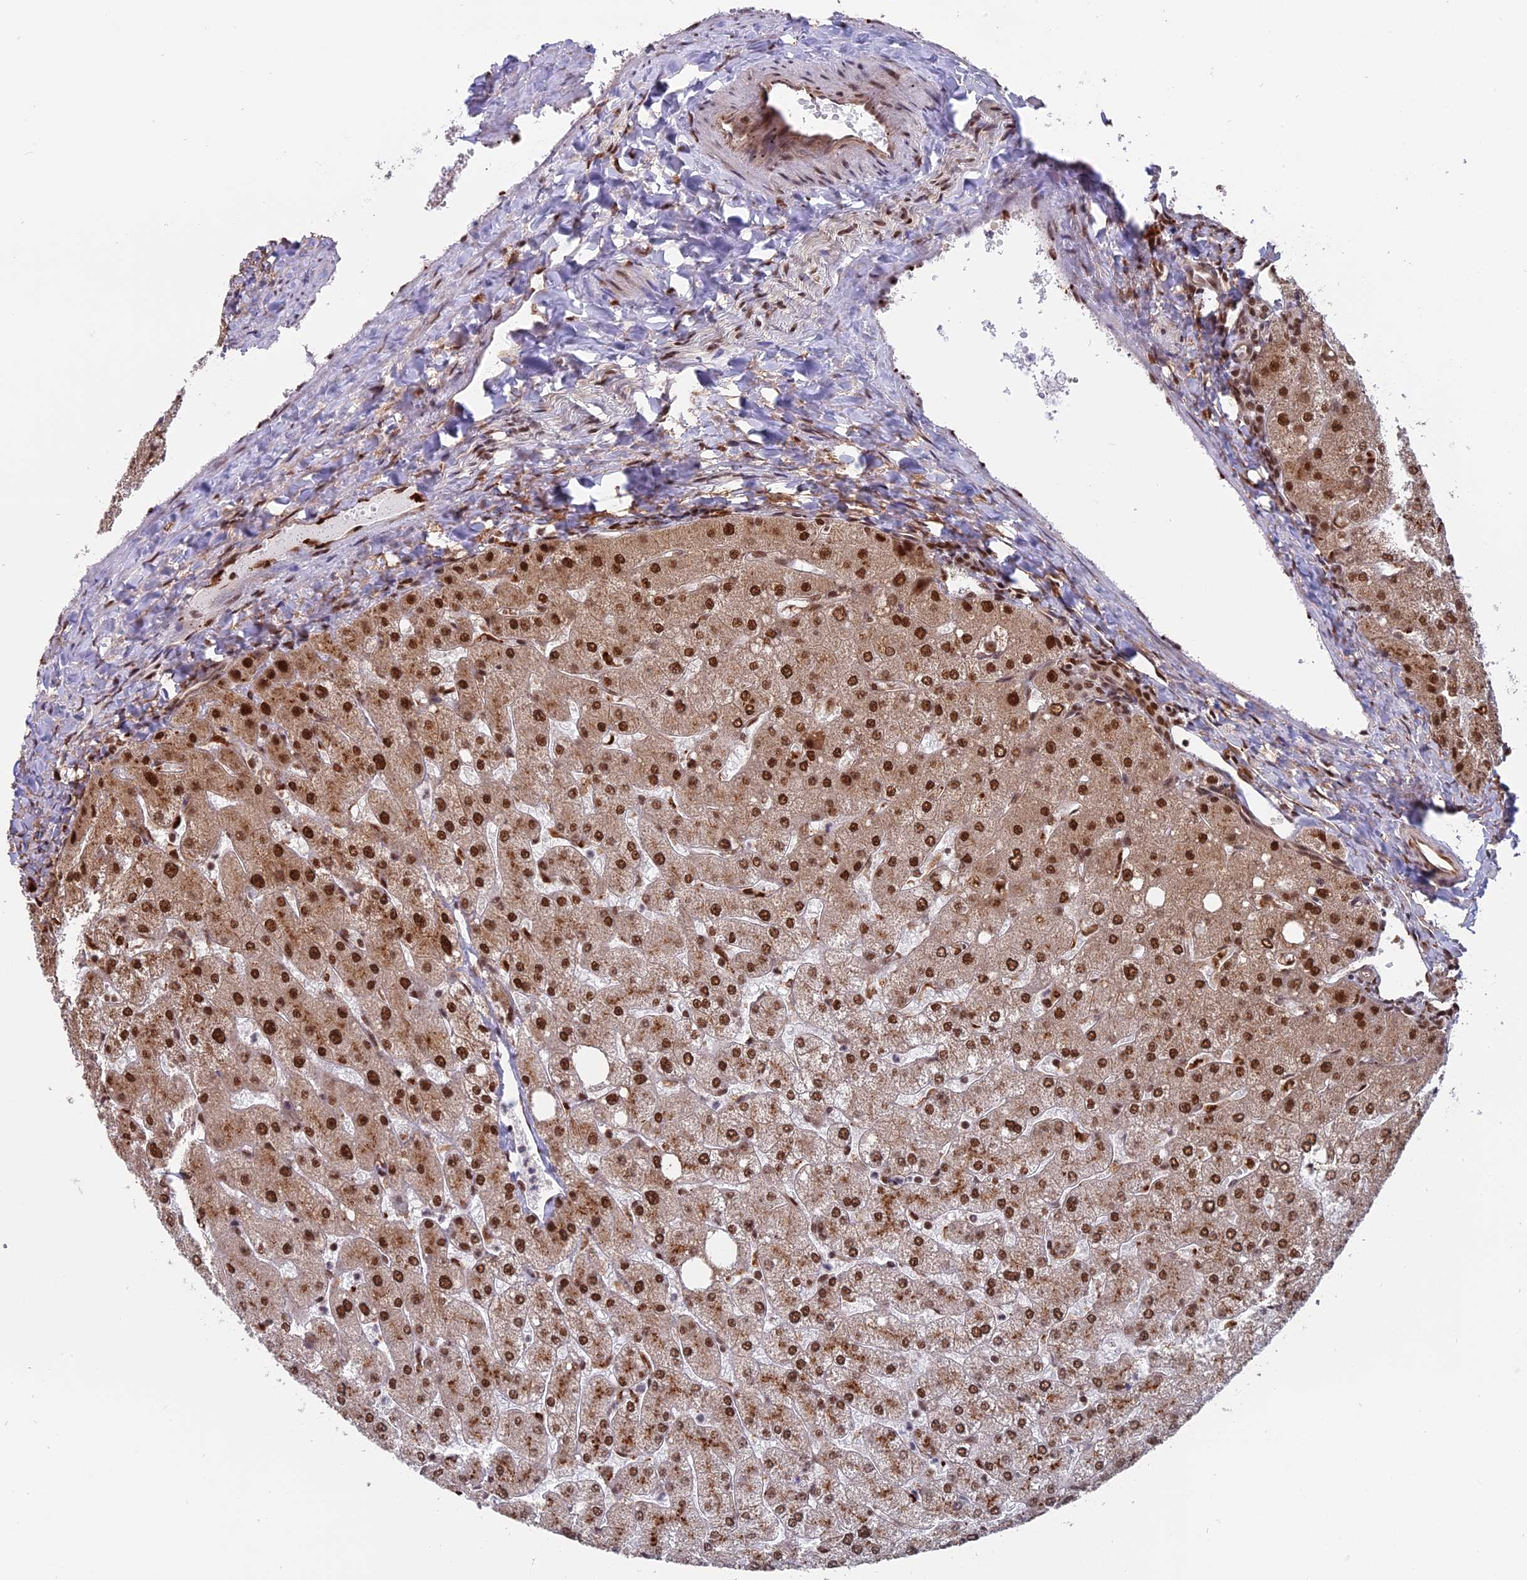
{"staining": {"intensity": "moderate", "quantity": ">75%", "location": "nuclear"}, "tissue": "liver", "cell_type": "Cholangiocytes", "image_type": "normal", "snomed": [{"axis": "morphology", "description": "Normal tissue, NOS"}, {"axis": "topography", "description": "Liver"}], "caption": "Immunohistochemical staining of benign liver shows medium levels of moderate nuclear staining in about >75% of cholangiocytes.", "gene": "RAMACL", "patient": {"sex": "male", "age": 55}}